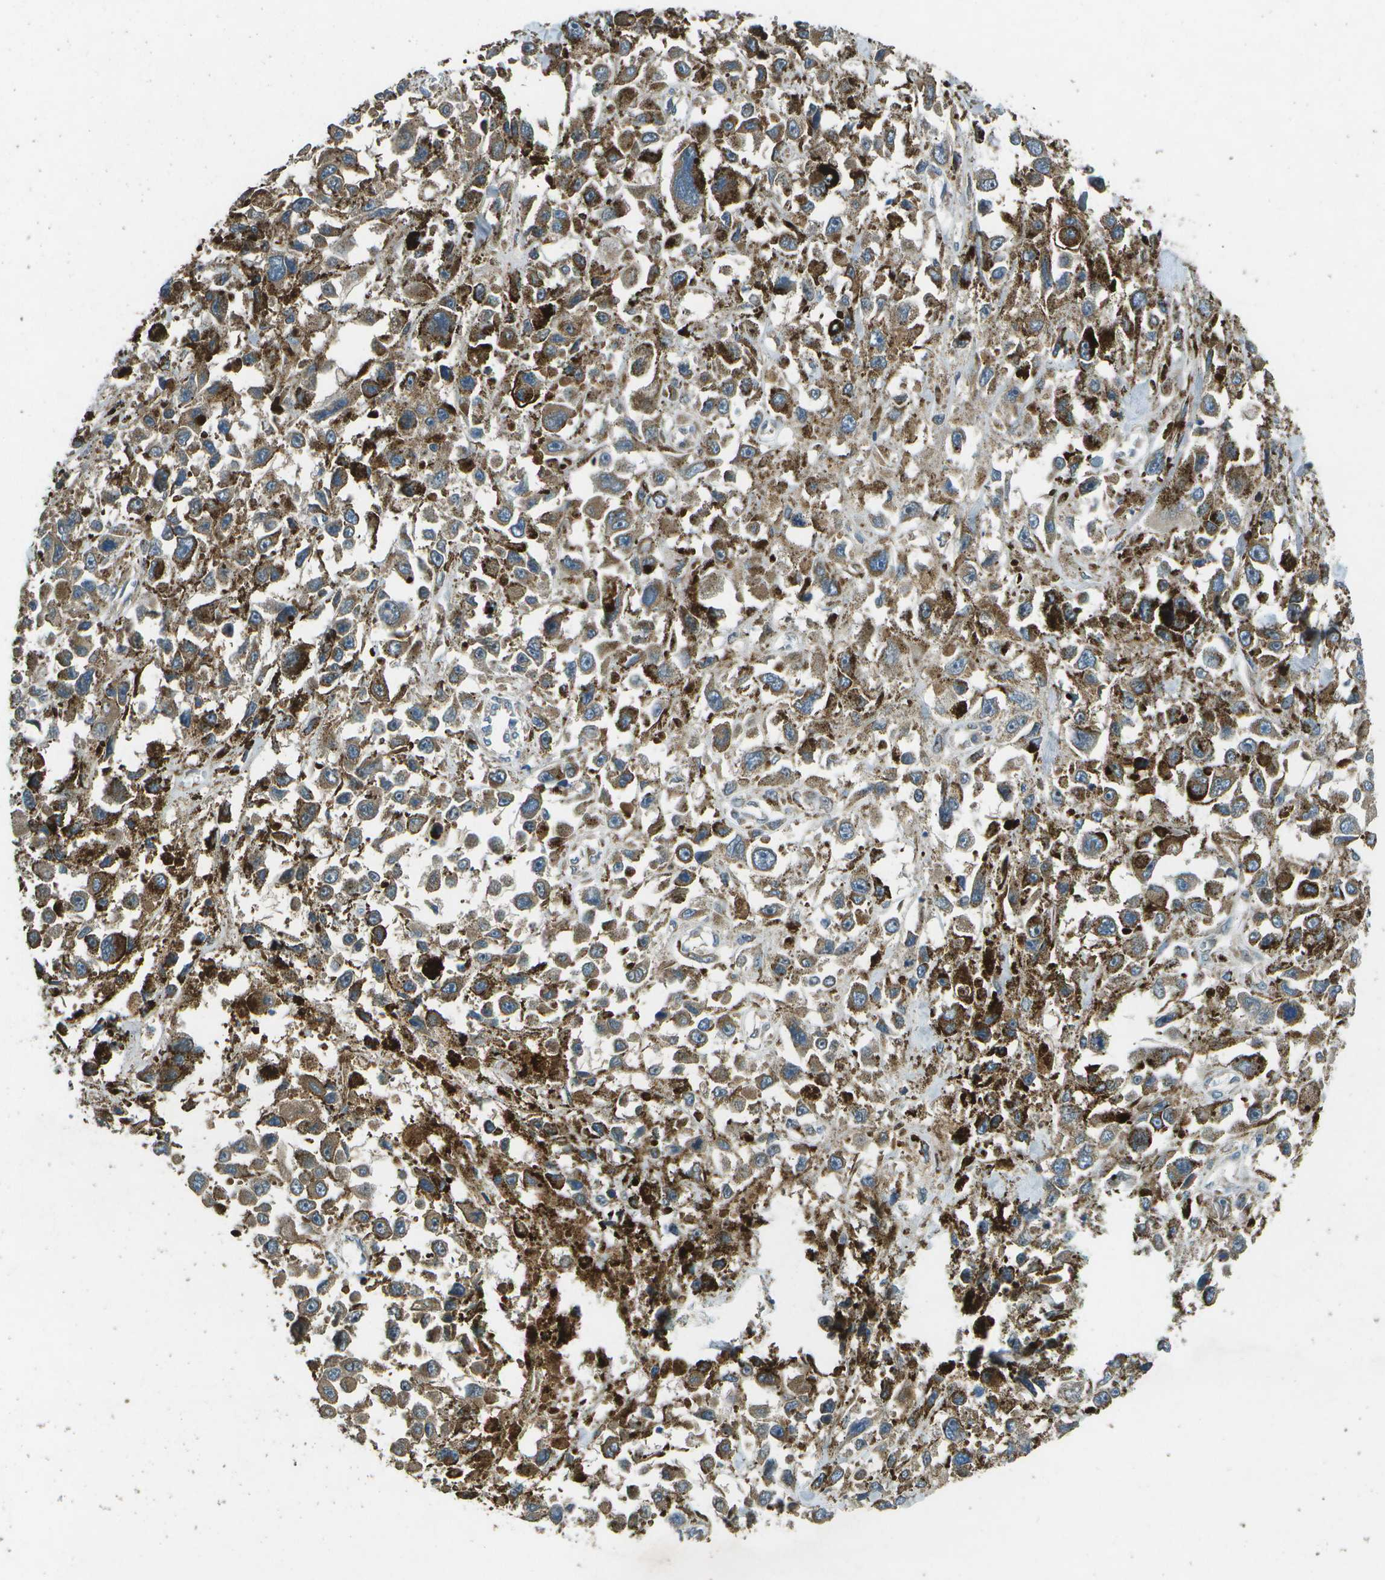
{"staining": {"intensity": "moderate", "quantity": ">75%", "location": "cytoplasmic/membranous"}, "tissue": "melanoma", "cell_type": "Tumor cells", "image_type": "cancer", "snomed": [{"axis": "morphology", "description": "Malignant melanoma, Metastatic site"}, {"axis": "topography", "description": "Lymph node"}], "caption": "A histopathology image showing moderate cytoplasmic/membranous expression in approximately >75% of tumor cells in malignant melanoma (metastatic site), as visualized by brown immunohistochemical staining.", "gene": "HFE", "patient": {"sex": "male", "age": 59}}